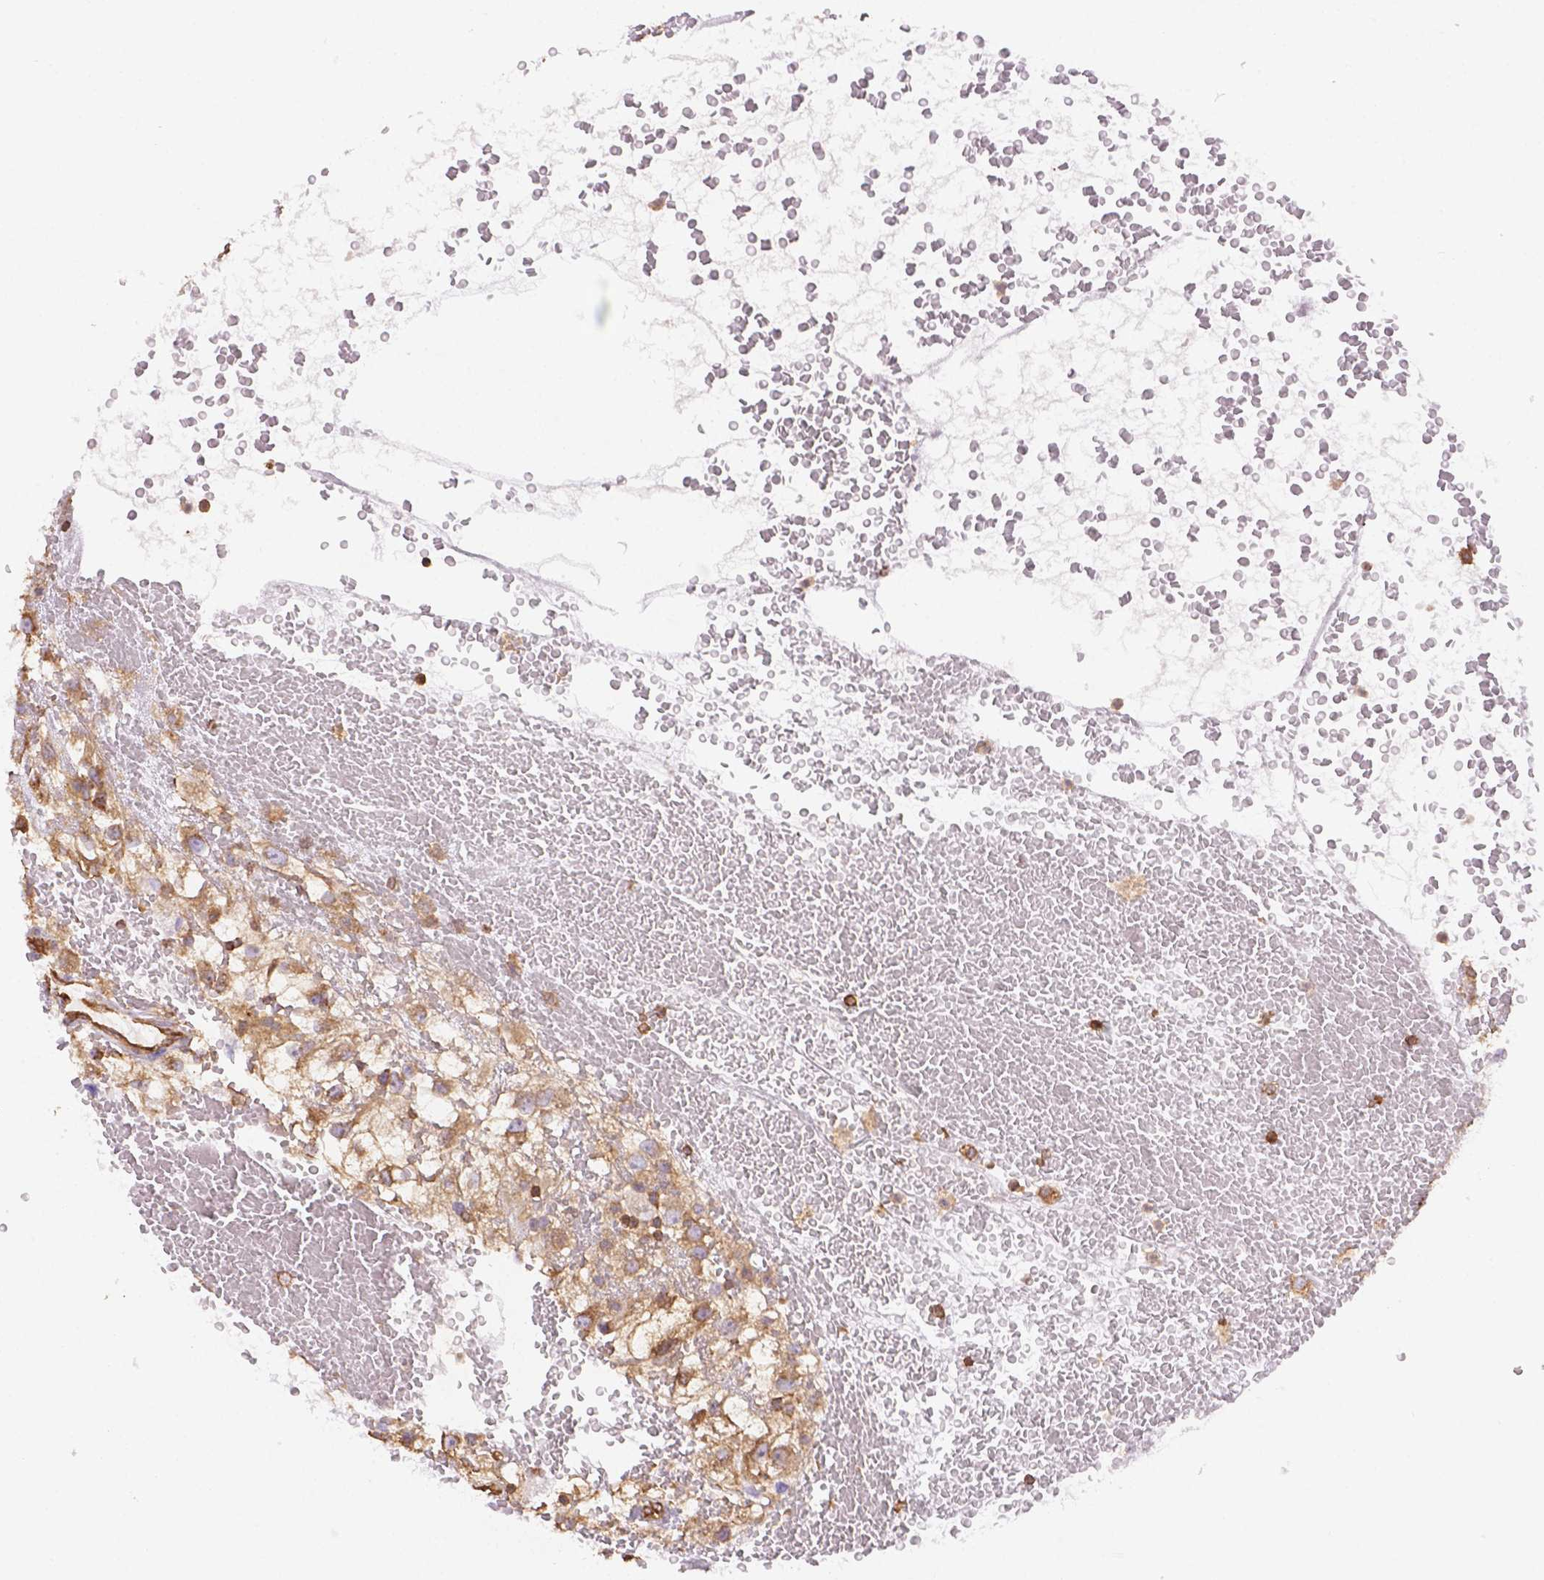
{"staining": {"intensity": "moderate", "quantity": ">75%", "location": "cytoplasmic/membranous"}, "tissue": "renal cancer", "cell_type": "Tumor cells", "image_type": "cancer", "snomed": [{"axis": "morphology", "description": "Adenocarcinoma, NOS"}, {"axis": "topography", "description": "Kidney"}], "caption": "Tumor cells reveal medium levels of moderate cytoplasmic/membranous positivity in approximately >75% of cells in human renal cancer.", "gene": "DMWD", "patient": {"sex": "male", "age": 59}}